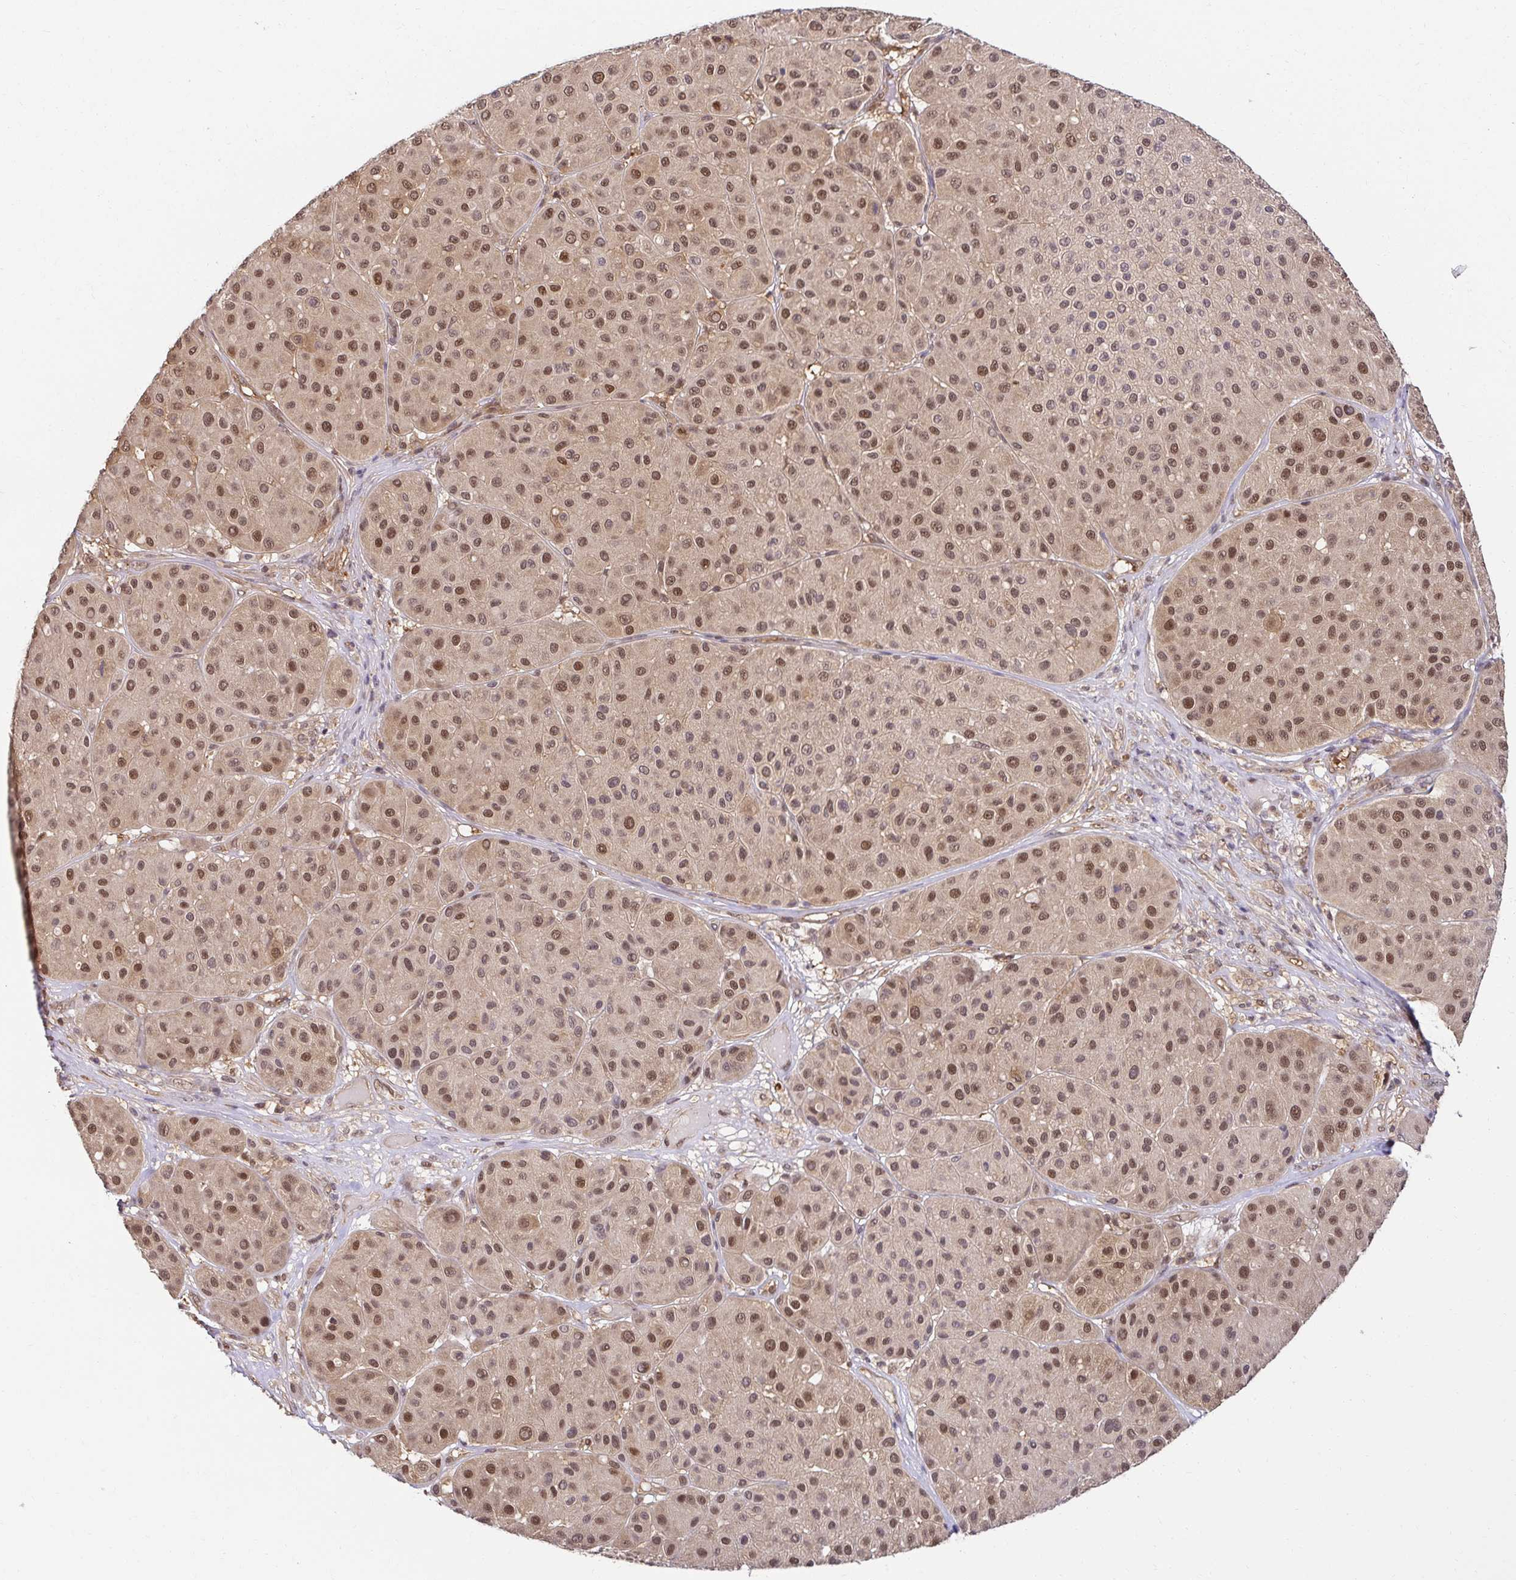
{"staining": {"intensity": "moderate", "quantity": ">75%", "location": "cytoplasmic/membranous,nuclear"}, "tissue": "melanoma", "cell_type": "Tumor cells", "image_type": "cancer", "snomed": [{"axis": "morphology", "description": "Malignant melanoma, Metastatic site"}, {"axis": "topography", "description": "Smooth muscle"}], "caption": "Immunohistochemistry (IHC) histopathology image of neoplastic tissue: melanoma stained using IHC shows medium levels of moderate protein expression localized specifically in the cytoplasmic/membranous and nuclear of tumor cells, appearing as a cytoplasmic/membranous and nuclear brown color.", "gene": "PSMA4", "patient": {"sex": "male", "age": 41}}